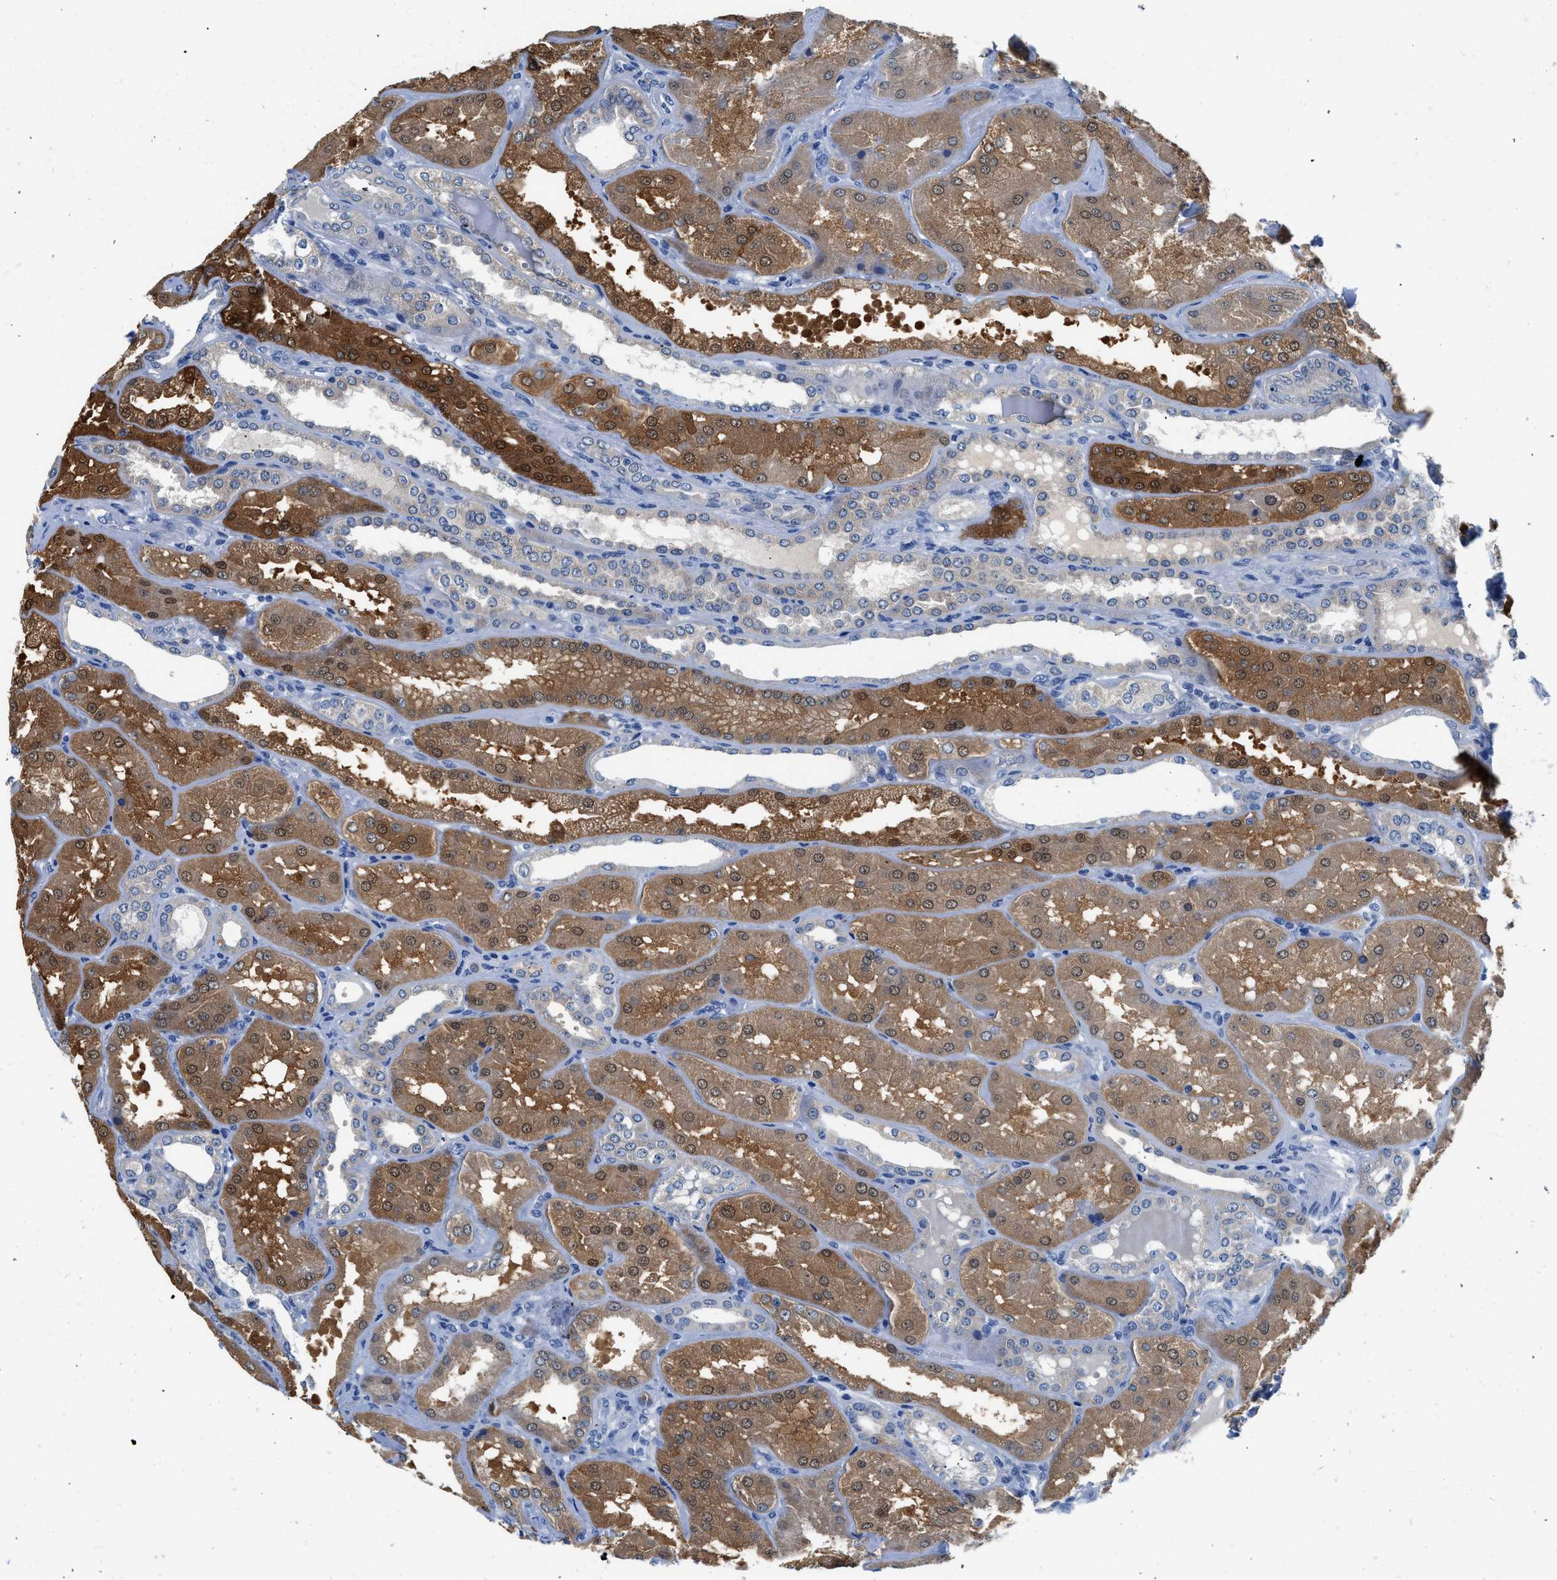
{"staining": {"intensity": "negative", "quantity": "none", "location": "none"}, "tissue": "kidney", "cell_type": "Cells in glomeruli", "image_type": "normal", "snomed": [{"axis": "morphology", "description": "Normal tissue, NOS"}, {"axis": "topography", "description": "Kidney"}], "caption": "DAB immunohistochemical staining of unremarkable kidney displays no significant positivity in cells in glomeruli.", "gene": "FADS6", "patient": {"sex": "female", "age": 56}}